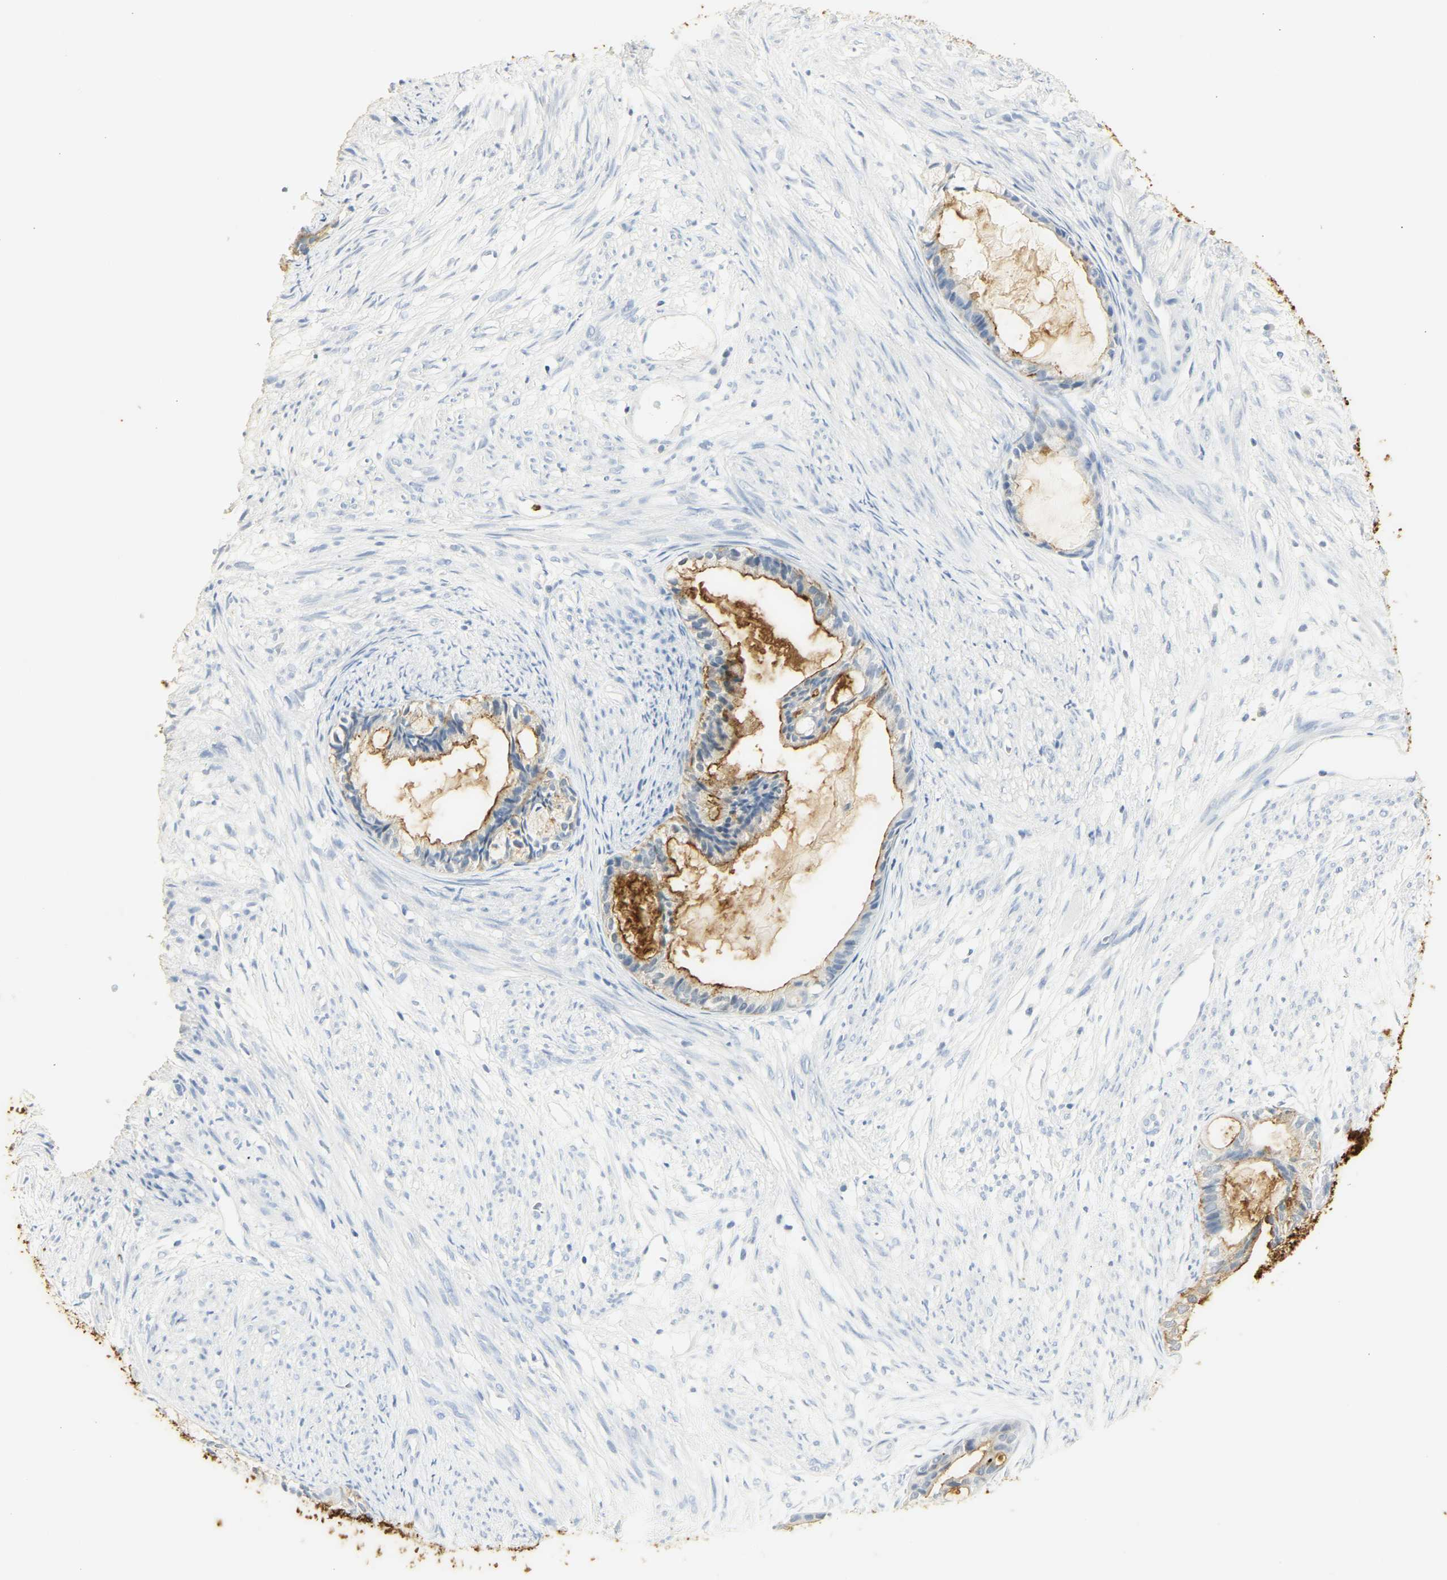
{"staining": {"intensity": "moderate", "quantity": "25%-75%", "location": "cytoplasmic/membranous"}, "tissue": "cervical cancer", "cell_type": "Tumor cells", "image_type": "cancer", "snomed": [{"axis": "morphology", "description": "Normal tissue, NOS"}, {"axis": "morphology", "description": "Adenocarcinoma, NOS"}, {"axis": "topography", "description": "Cervix"}, {"axis": "topography", "description": "Endometrium"}], "caption": "Immunohistochemistry (DAB (3,3'-diaminobenzidine)) staining of cervical cancer demonstrates moderate cytoplasmic/membranous protein expression in about 25%-75% of tumor cells. (DAB = brown stain, brightfield microscopy at high magnification).", "gene": "CEACAM5", "patient": {"sex": "female", "age": 86}}